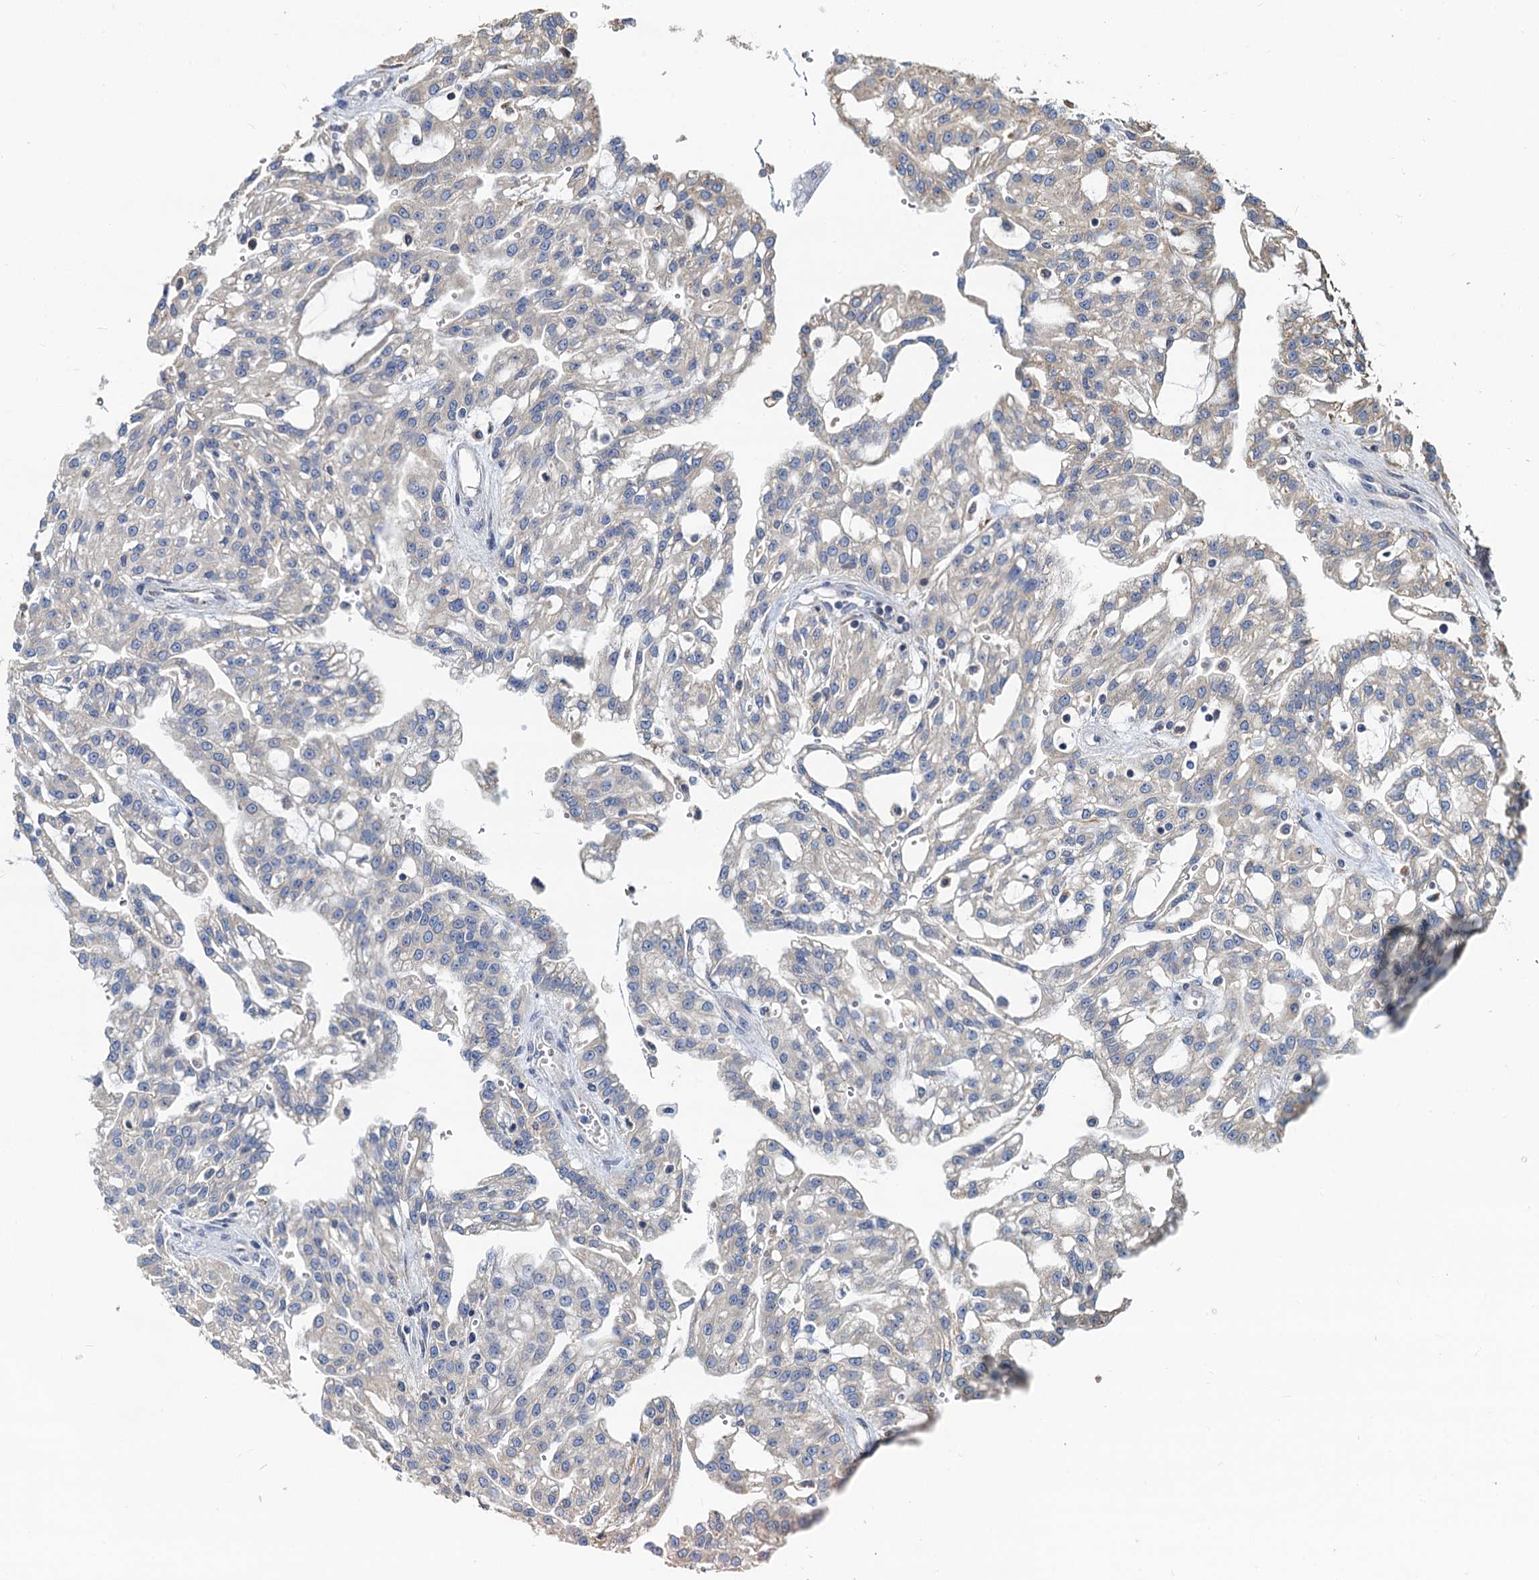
{"staining": {"intensity": "negative", "quantity": "none", "location": "none"}, "tissue": "renal cancer", "cell_type": "Tumor cells", "image_type": "cancer", "snomed": [{"axis": "morphology", "description": "Adenocarcinoma, NOS"}, {"axis": "topography", "description": "Kidney"}], "caption": "Immunohistochemistry of human renal adenocarcinoma displays no positivity in tumor cells.", "gene": "NKAPD1", "patient": {"sex": "male", "age": 63}}